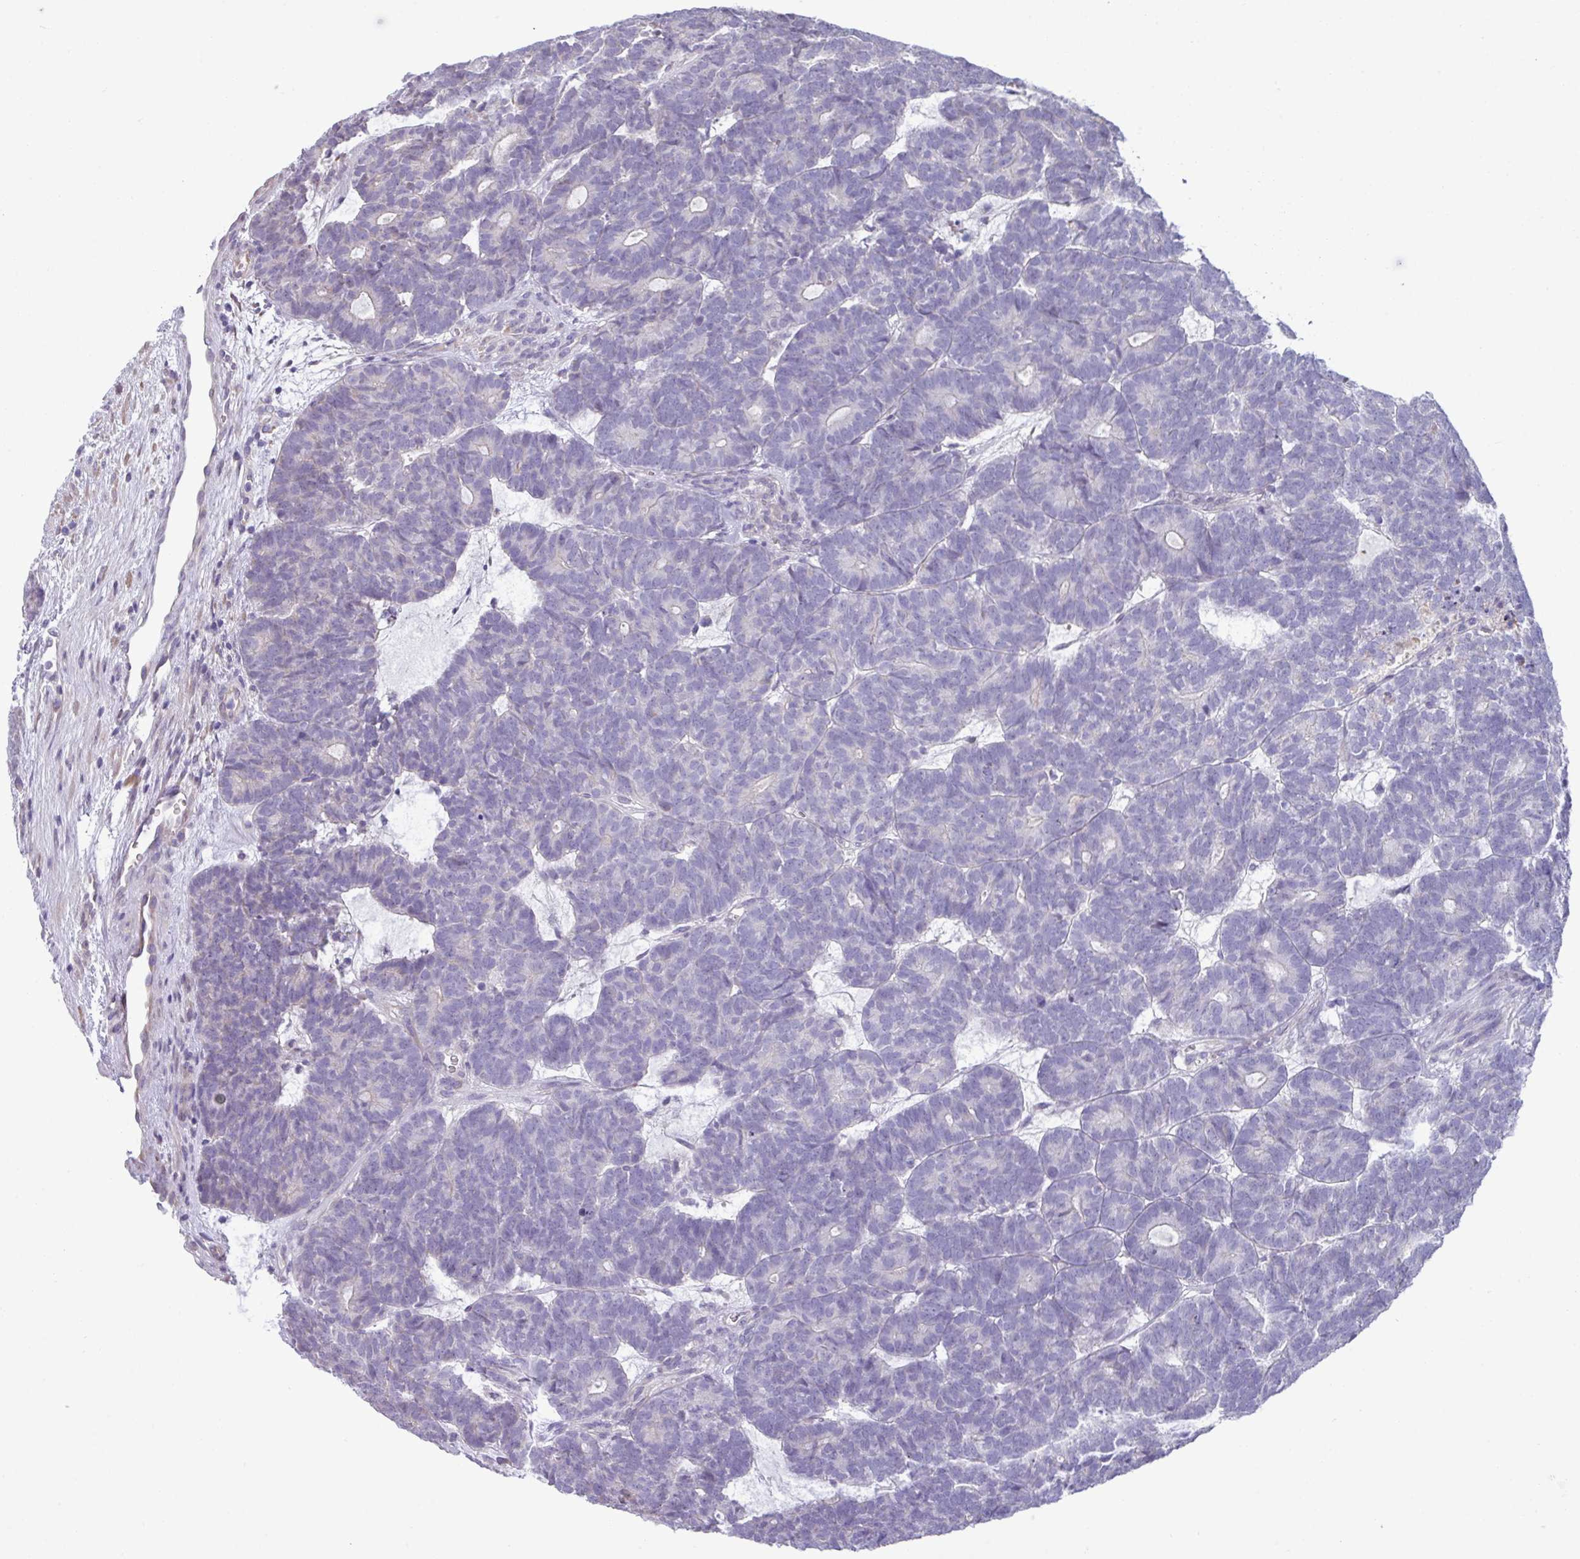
{"staining": {"intensity": "negative", "quantity": "none", "location": "none"}, "tissue": "head and neck cancer", "cell_type": "Tumor cells", "image_type": "cancer", "snomed": [{"axis": "morphology", "description": "Adenocarcinoma, NOS"}, {"axis": "topography", "description": "Head-Neck"}], "caption": "DAB immunohistochemical staining of adenocarcinoma (head and neck) displays no significant positivity in tumor cells.", "gene": "IRGC", "patient": {"sex": "female", "age": 81}}